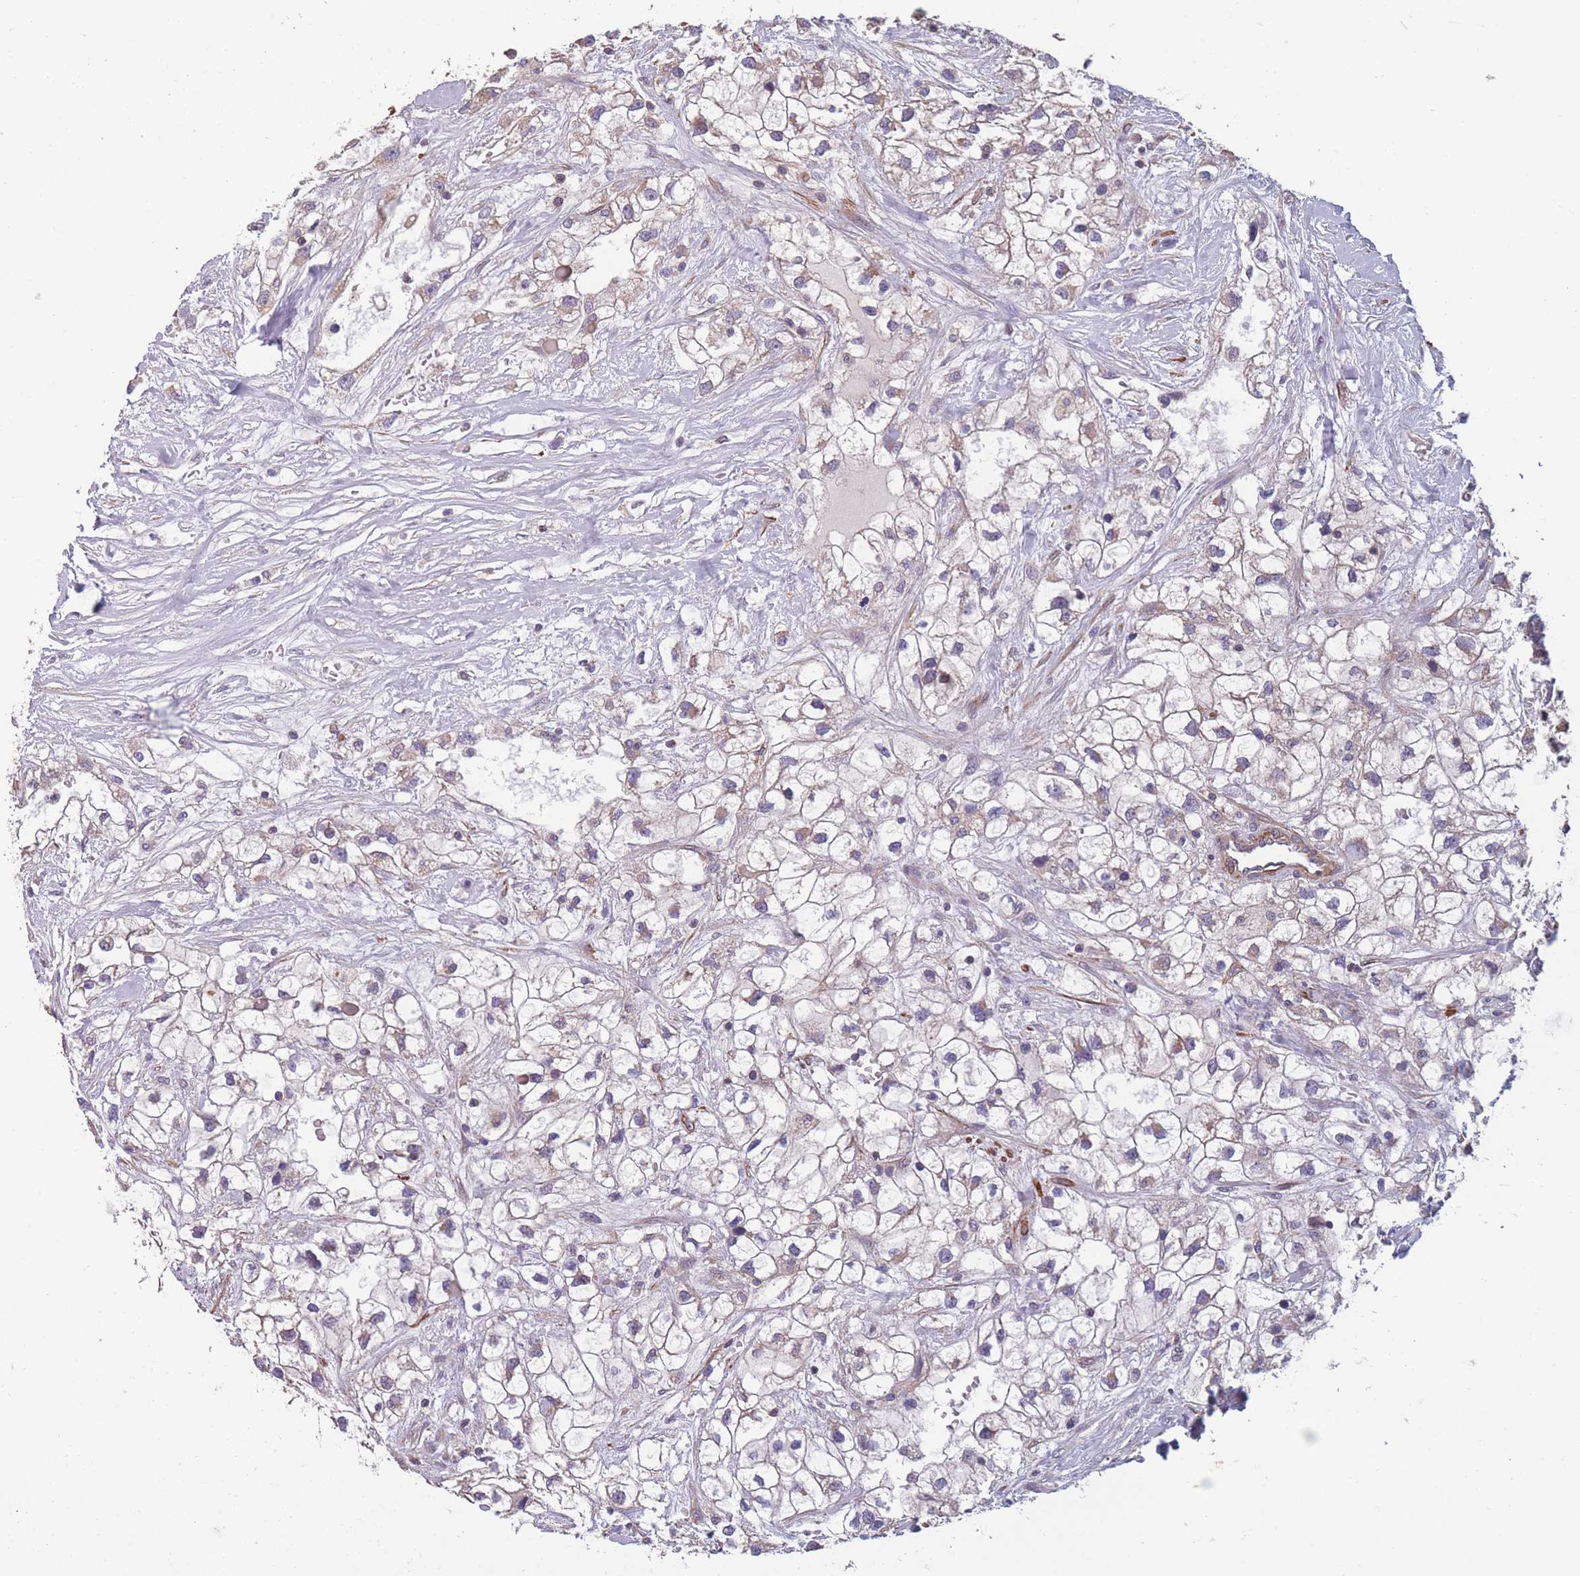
{"staining": {"intensity": "negative", "quantity": "none", "location": "none"}, "tissue": "renal cancer", "cell_type": "Tumor cells", "image_type": "cancer", "snomed": [{"axis": "morphology", "description": "Adenocarcinoma, NOS"}, {"axis": "topography", "description": "Kidney"}], "caption": "This micrograph is of adenocarcinoma (renal) stained with immunohistochemistry (IHC) to label a protein in brown with the nuclei are counter-stained blue. There is no positivity in tumor cells.", "gene": "TOMM40L", "patient": {"sex": "male", "age": 59}}